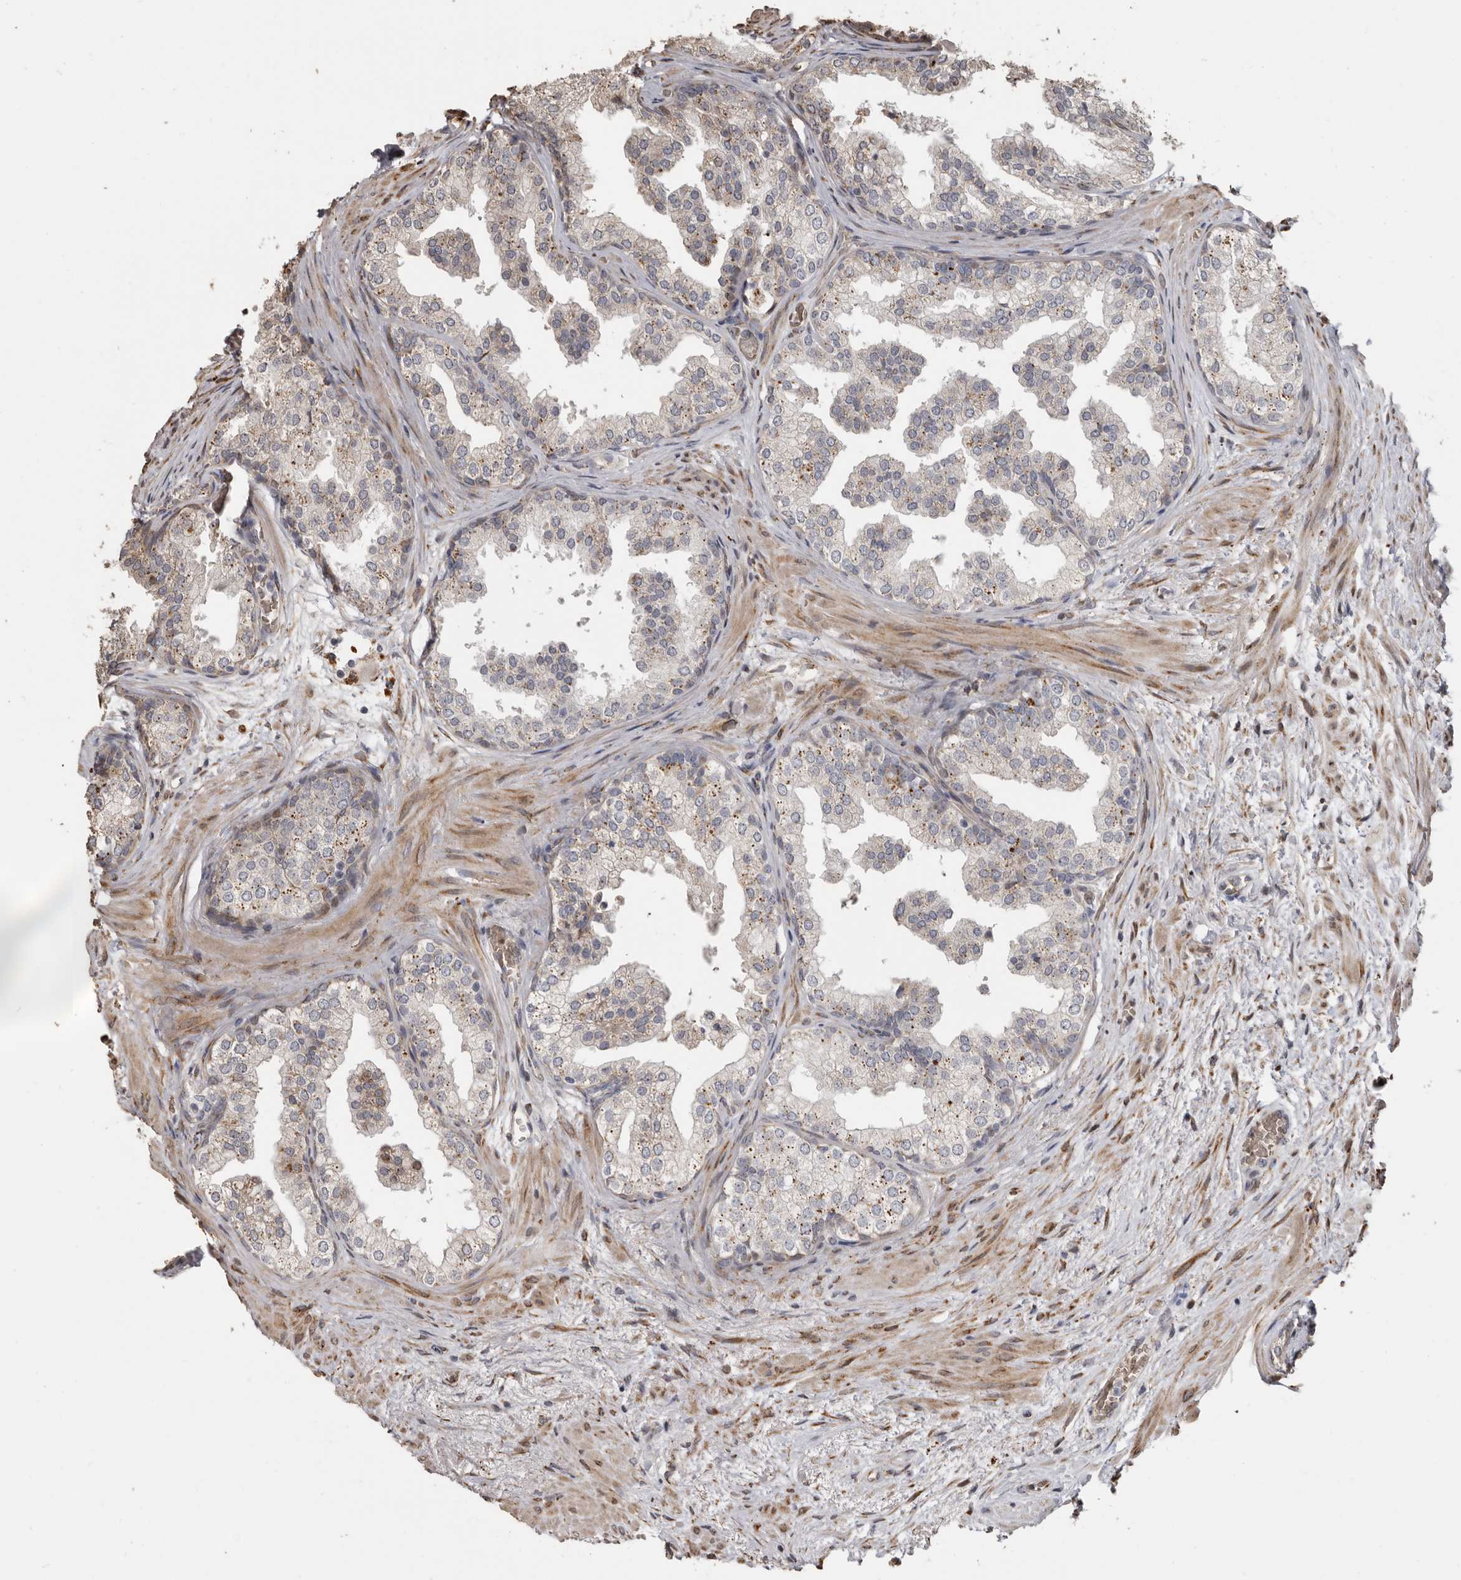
{"staining": {"intensity": "weak", "quantity": "25%-75%", "location": "cytoplasmic/membranous"}, "tissue": "prostate", "cell_type": "Glandular cells", "image_type": "normal", "snomed": [{"axis": "morphology", "description": "Normal tissue, NOS"}, {"axis": "topography", "description": "Prostate"}], "caption": "Immunohistochemical staining of normal prostate exhibits 25%-75% levels of weak cytoplasmic/membranous protein expression in approximately 25%-75% of glandular cells.", "gene": "ENTREP1", "patient": {"sex": "male", "age": 48}}